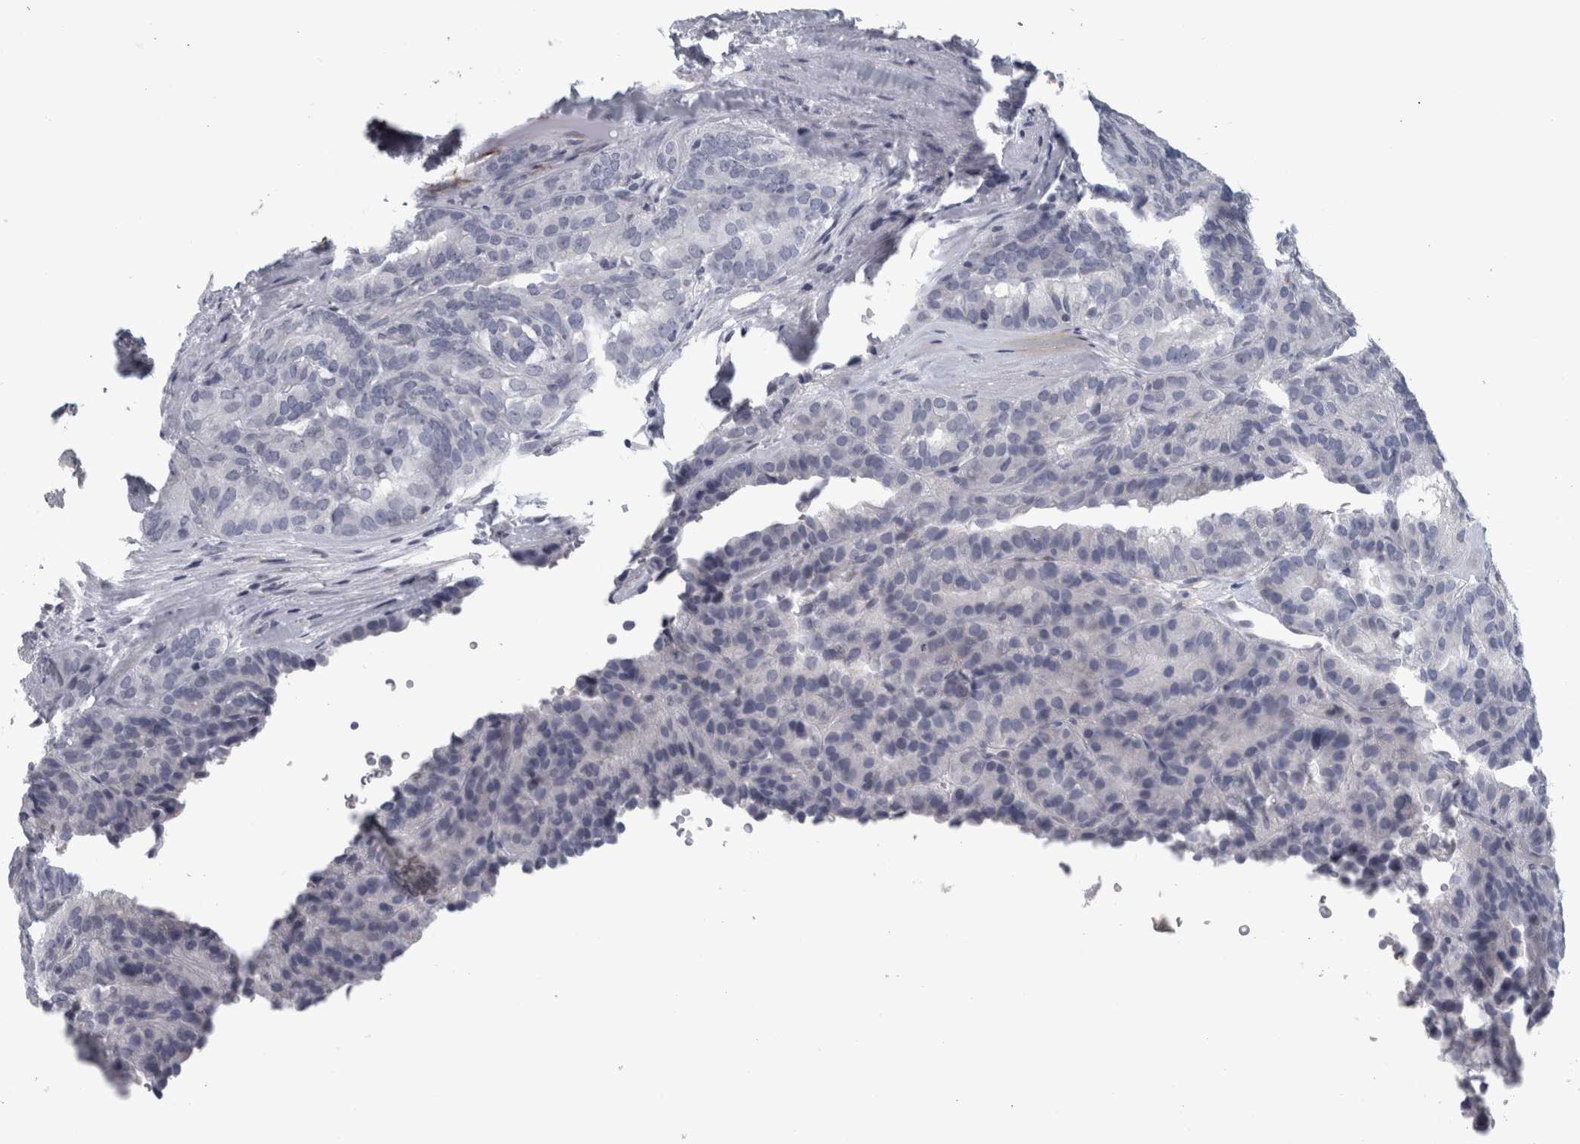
{"staining": {"intensity": "negative", "quantity": "none", "location": "none"}, "tissue": "renal cancer", "cell_type": "Tumor cells", "image_type": "cancer", "snomed": [{"axis": "morphology", "description": "Adenocarcinoma, NOS"}, {"axis": "topography", "description": "Kidney"}], "caption": "Immunohistochemistry micrograph of neoplastic tissue: human adenocarcinoma (renal) stained with DAB shows no significant protein staining in tumor cells.", "gene": "CPE", "patient": {"sex": "male", "age": 46}}